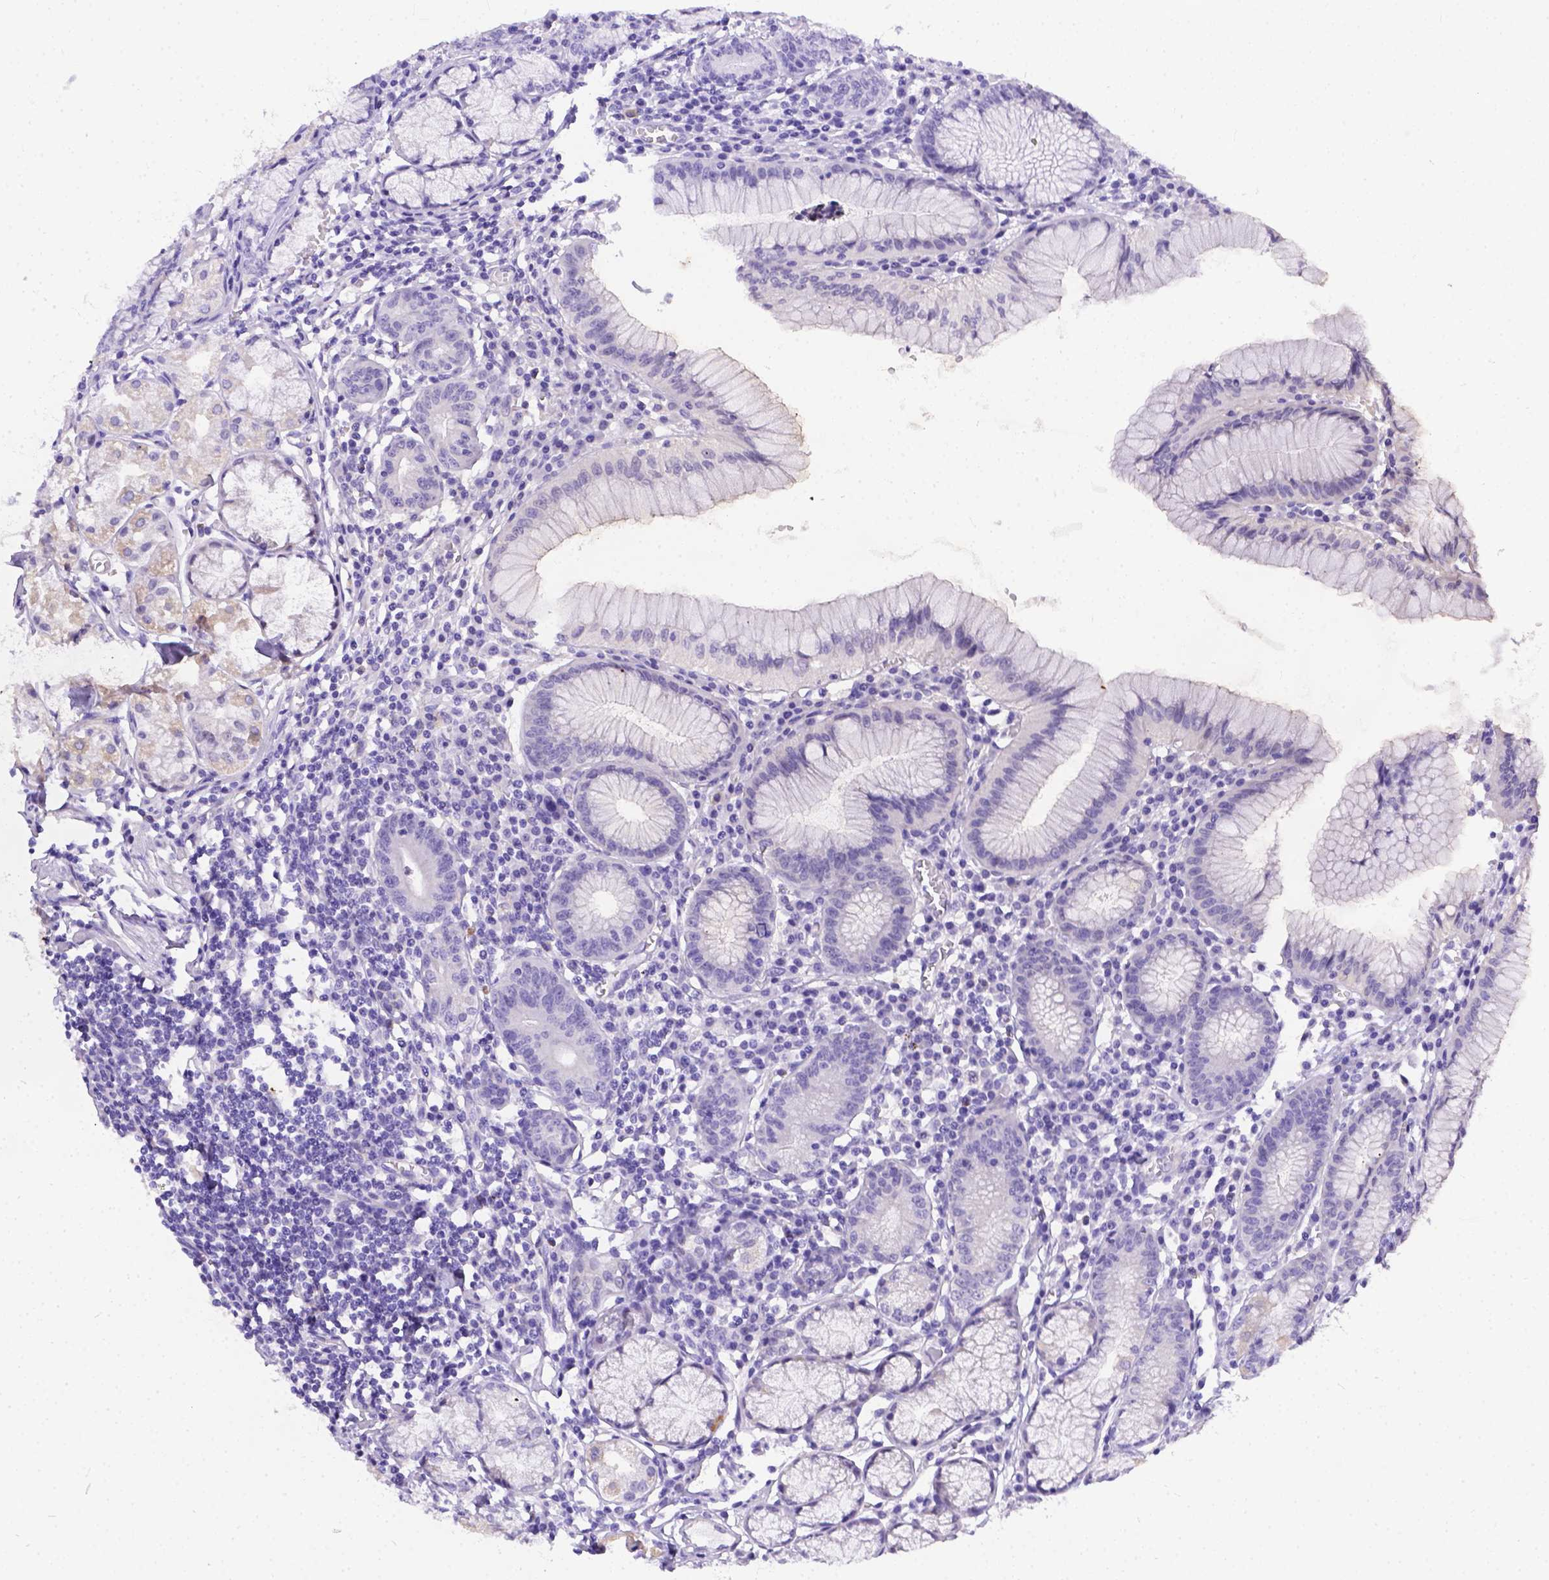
{"staining": {"intensity": "weak", "quantity": "<25%", "location": "cytoplasmic/membranous"}, "tissue": "stomach", "cell_type": "Glandular cells", "image_type": "normal", "snomed": [{"axis": "morphology", "description": "Normal tissue, NOS"}, {"axis": "topography", "description": "Stomach"}], "caption": "This is a image of immunohistochemistry staining of unremarkable stomach, which shows no expression in glandular cells. (DAB (3,3'-diaminobenzidine) IHC with hematoxylin counter stain).", "gene": "DLEC1", "patient": {"sex": "male", "age": 55}}